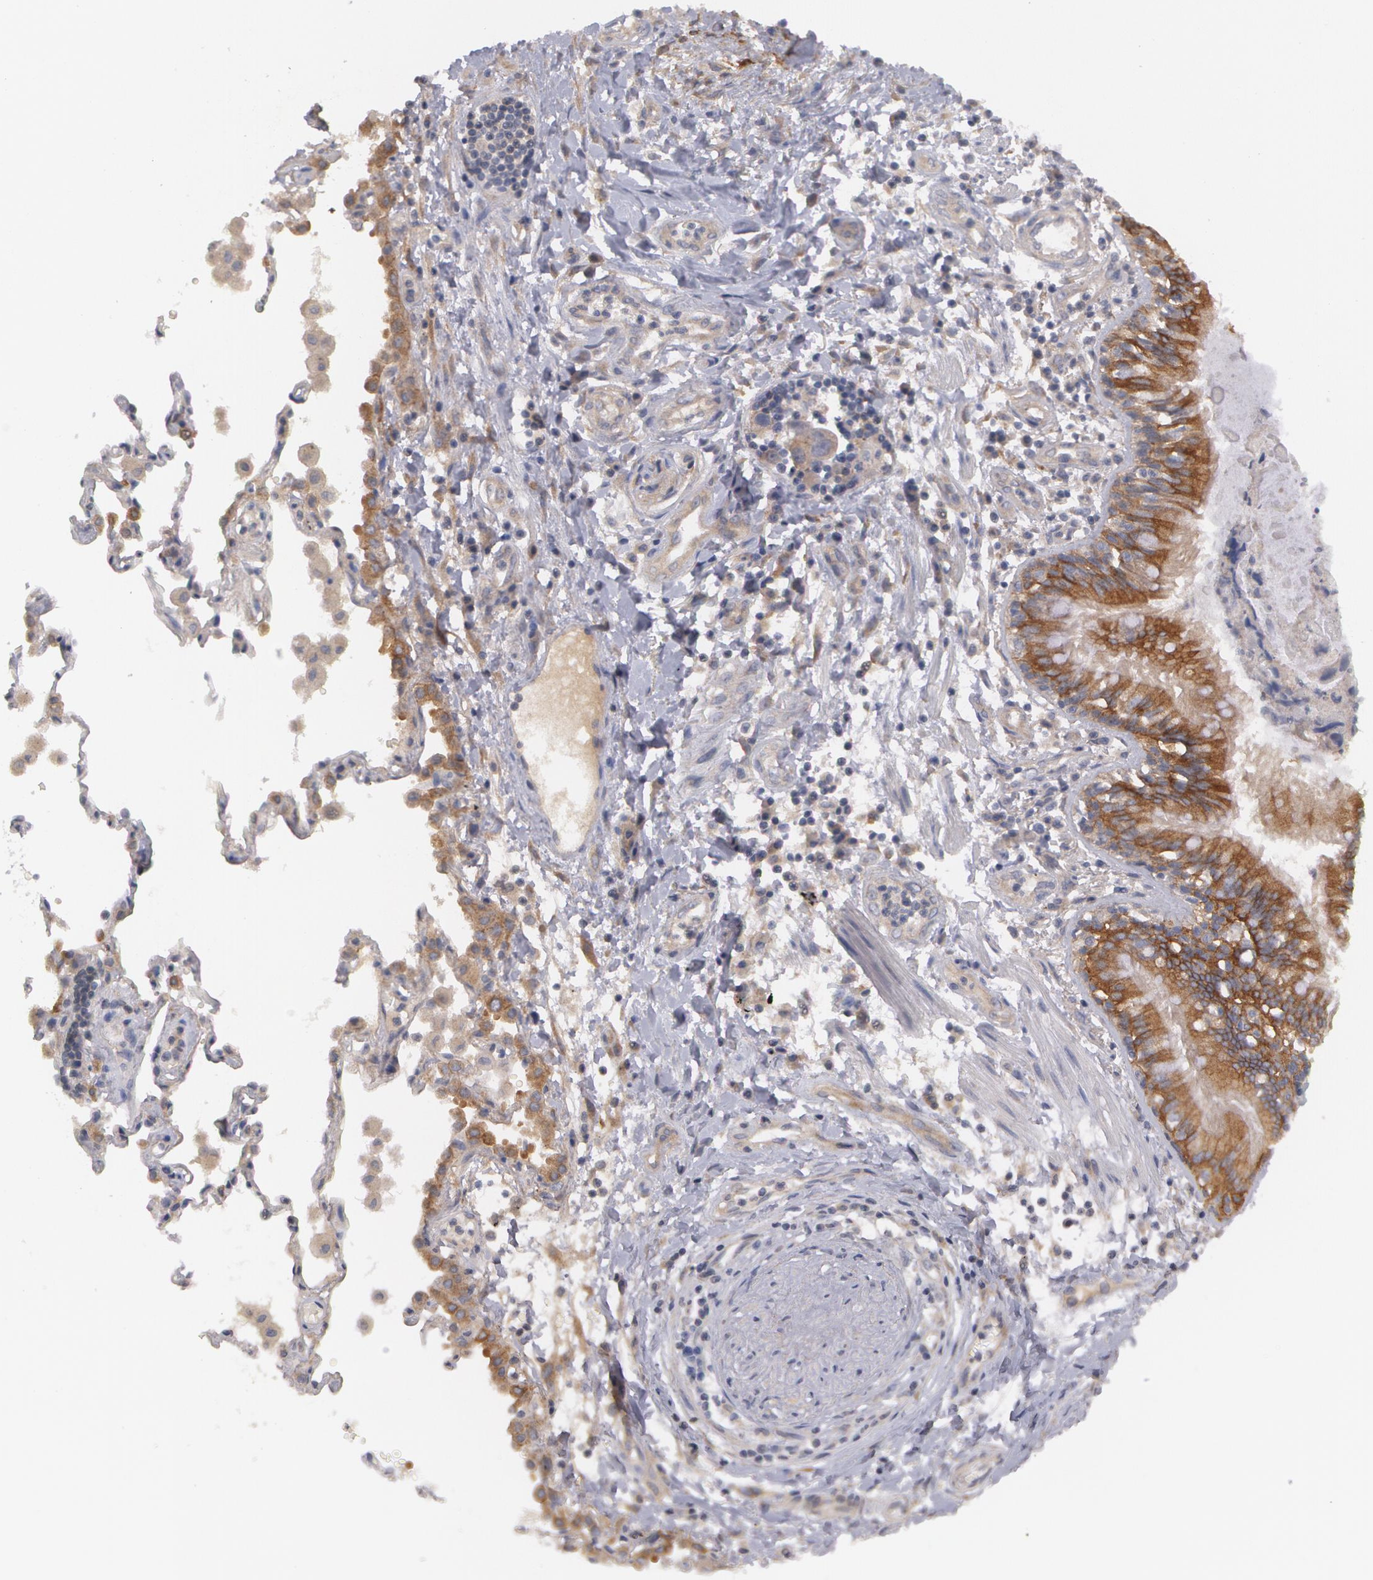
{"staining": {"intensity": "weak", "quantity": "25%-75%", "location": "cytoplasmic/membranous"}, "tissue": "lung cancer", "cell_type": "Tumor cells", "image_type": "cancer", "snomed": [{"axis": "morphology", "description": "Adenocarcinoma, NOS"}, {"axis": "topography", "description": "Lung"}], "caption": "Lung cancer stained for a protein (brown) shows weak cytoplasmic/membranous positive positivity in approximately 25%-75% of tumor cells.", "gene": "CASK", "patient": {"sex": "male", "age": 64}}